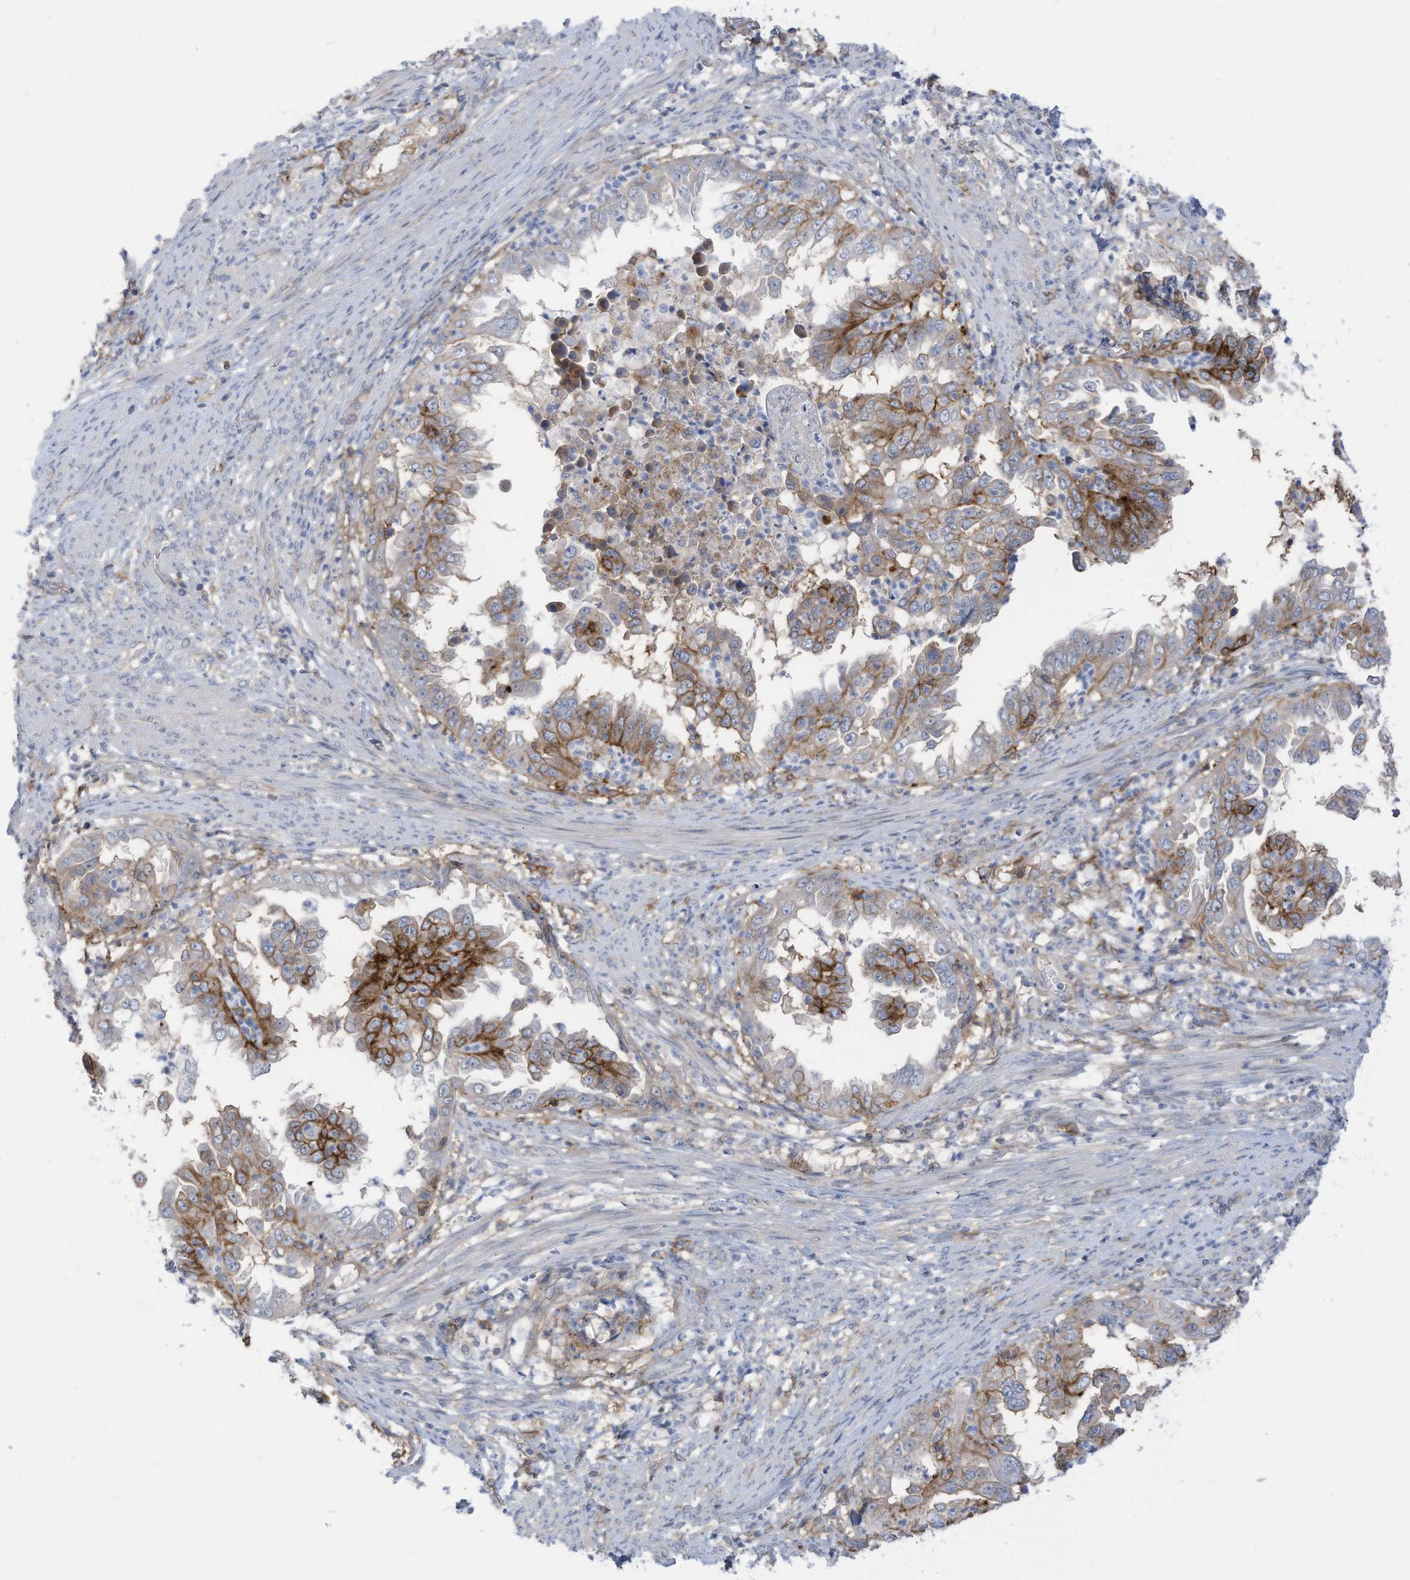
{"staining": {"intensity": "strong", "quantity": "<25%", "location": "cytoplasmic/membranous"}, "tissue": "endometrial cancer", "cell_type": "Tumor cells", "image_type": "cancer", "snomed": [{"axis": "morphology", "description": "Adenocarcinoma, NOS"}, {"axis": "topography", "description": "Endometrium"}], "caption": "A medium amount of strong cytoplasmic/membranous expression is appreciated in about <25% of tumor cells in endometrial adenocarcinoma tissue.", "gene": "SLC1A5", "patient": {"sex": "female", "age": 85}}